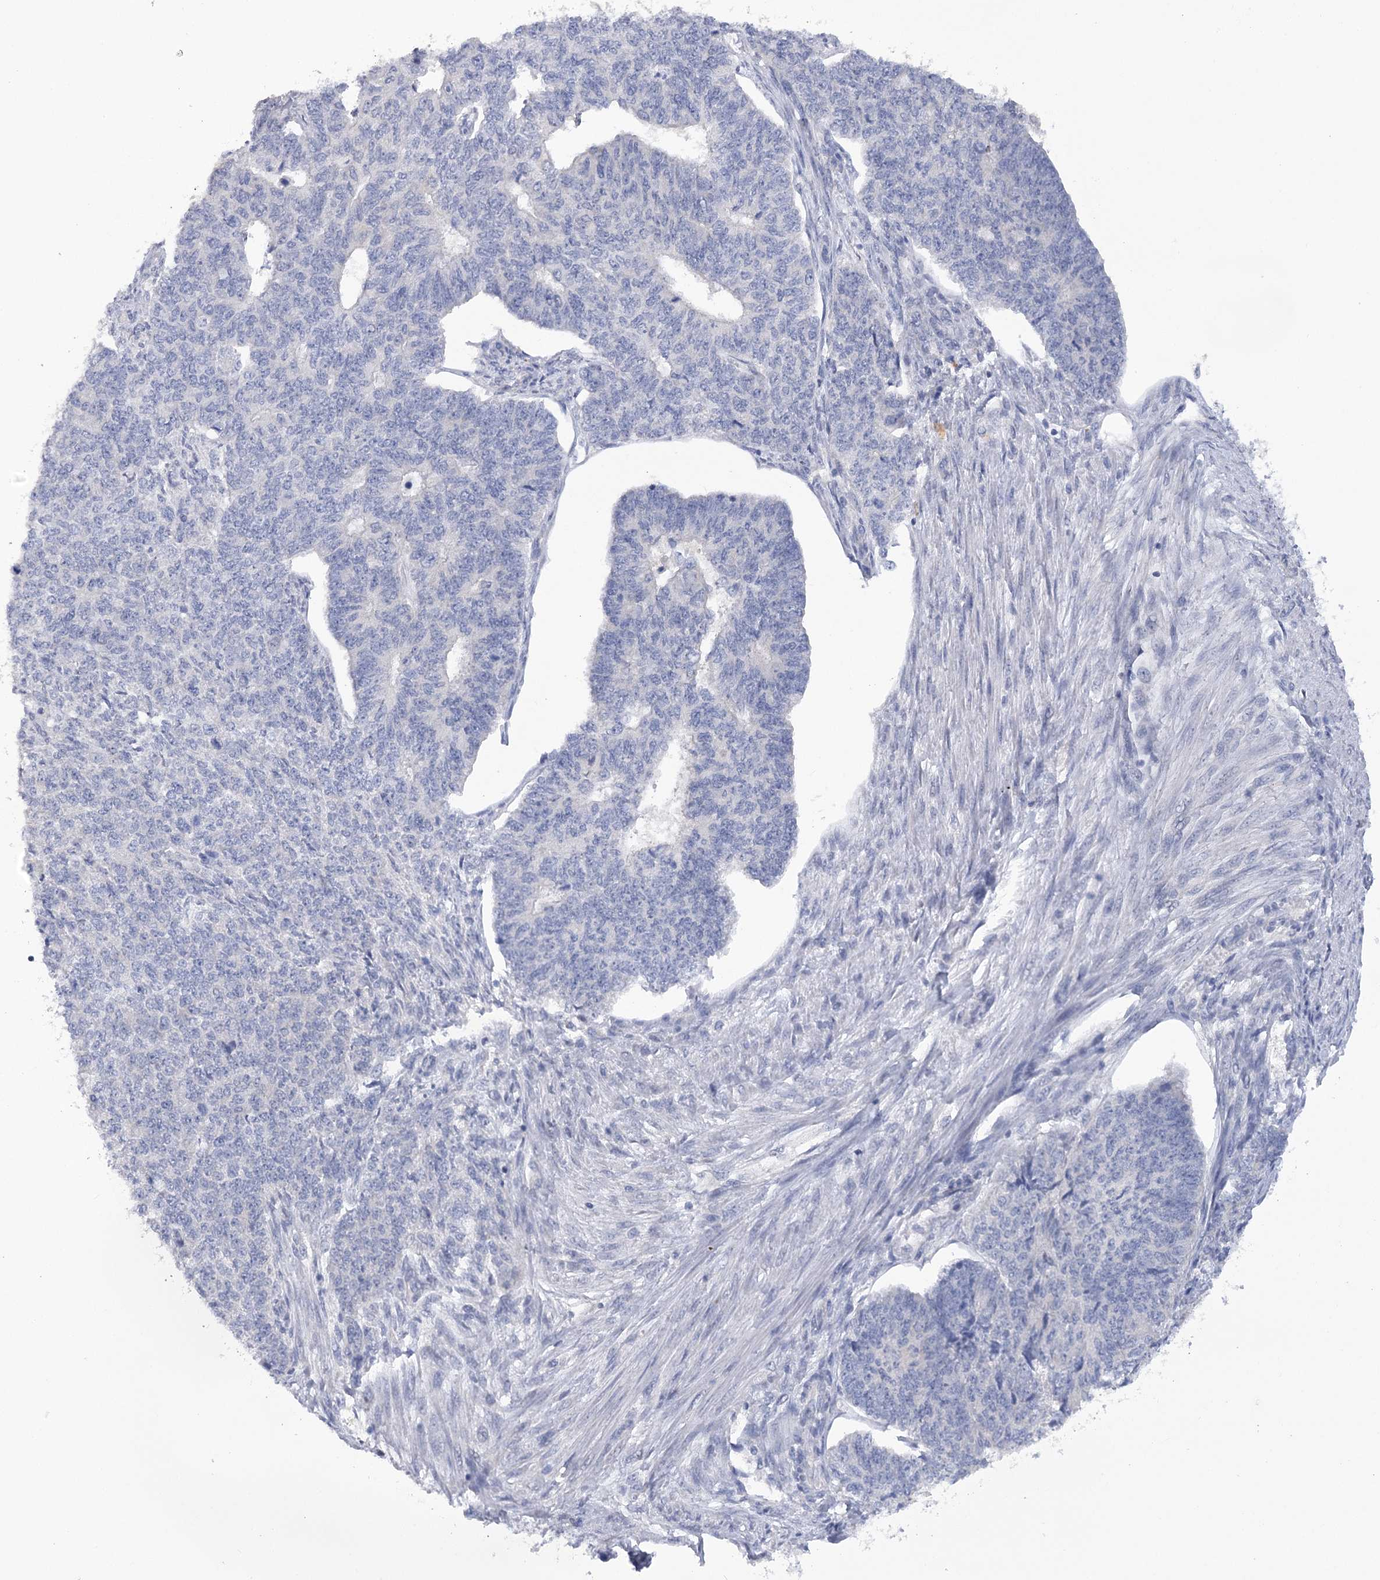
{"staining": {"intensity": "negative", "quantity": "none", "location": "none"}, "tissue": "endometrial cancer", "cell_type": "Tumor cells", "image_type": "cancer", "snomed": [{"axis": "morphology", "description": "Adenocarcinoma, NOS"}, {"axis": "topography", "description": "Endometrium"}], "caption": "Photomicrograph shows no protein expression in tumor cells of endometrial adenocarcinoma tissue. (DAB immunohistochemistry with hematoxylin counter stain).", "gene": "DCUN1D1", "patient": {"sex": "female", "age": 32}}